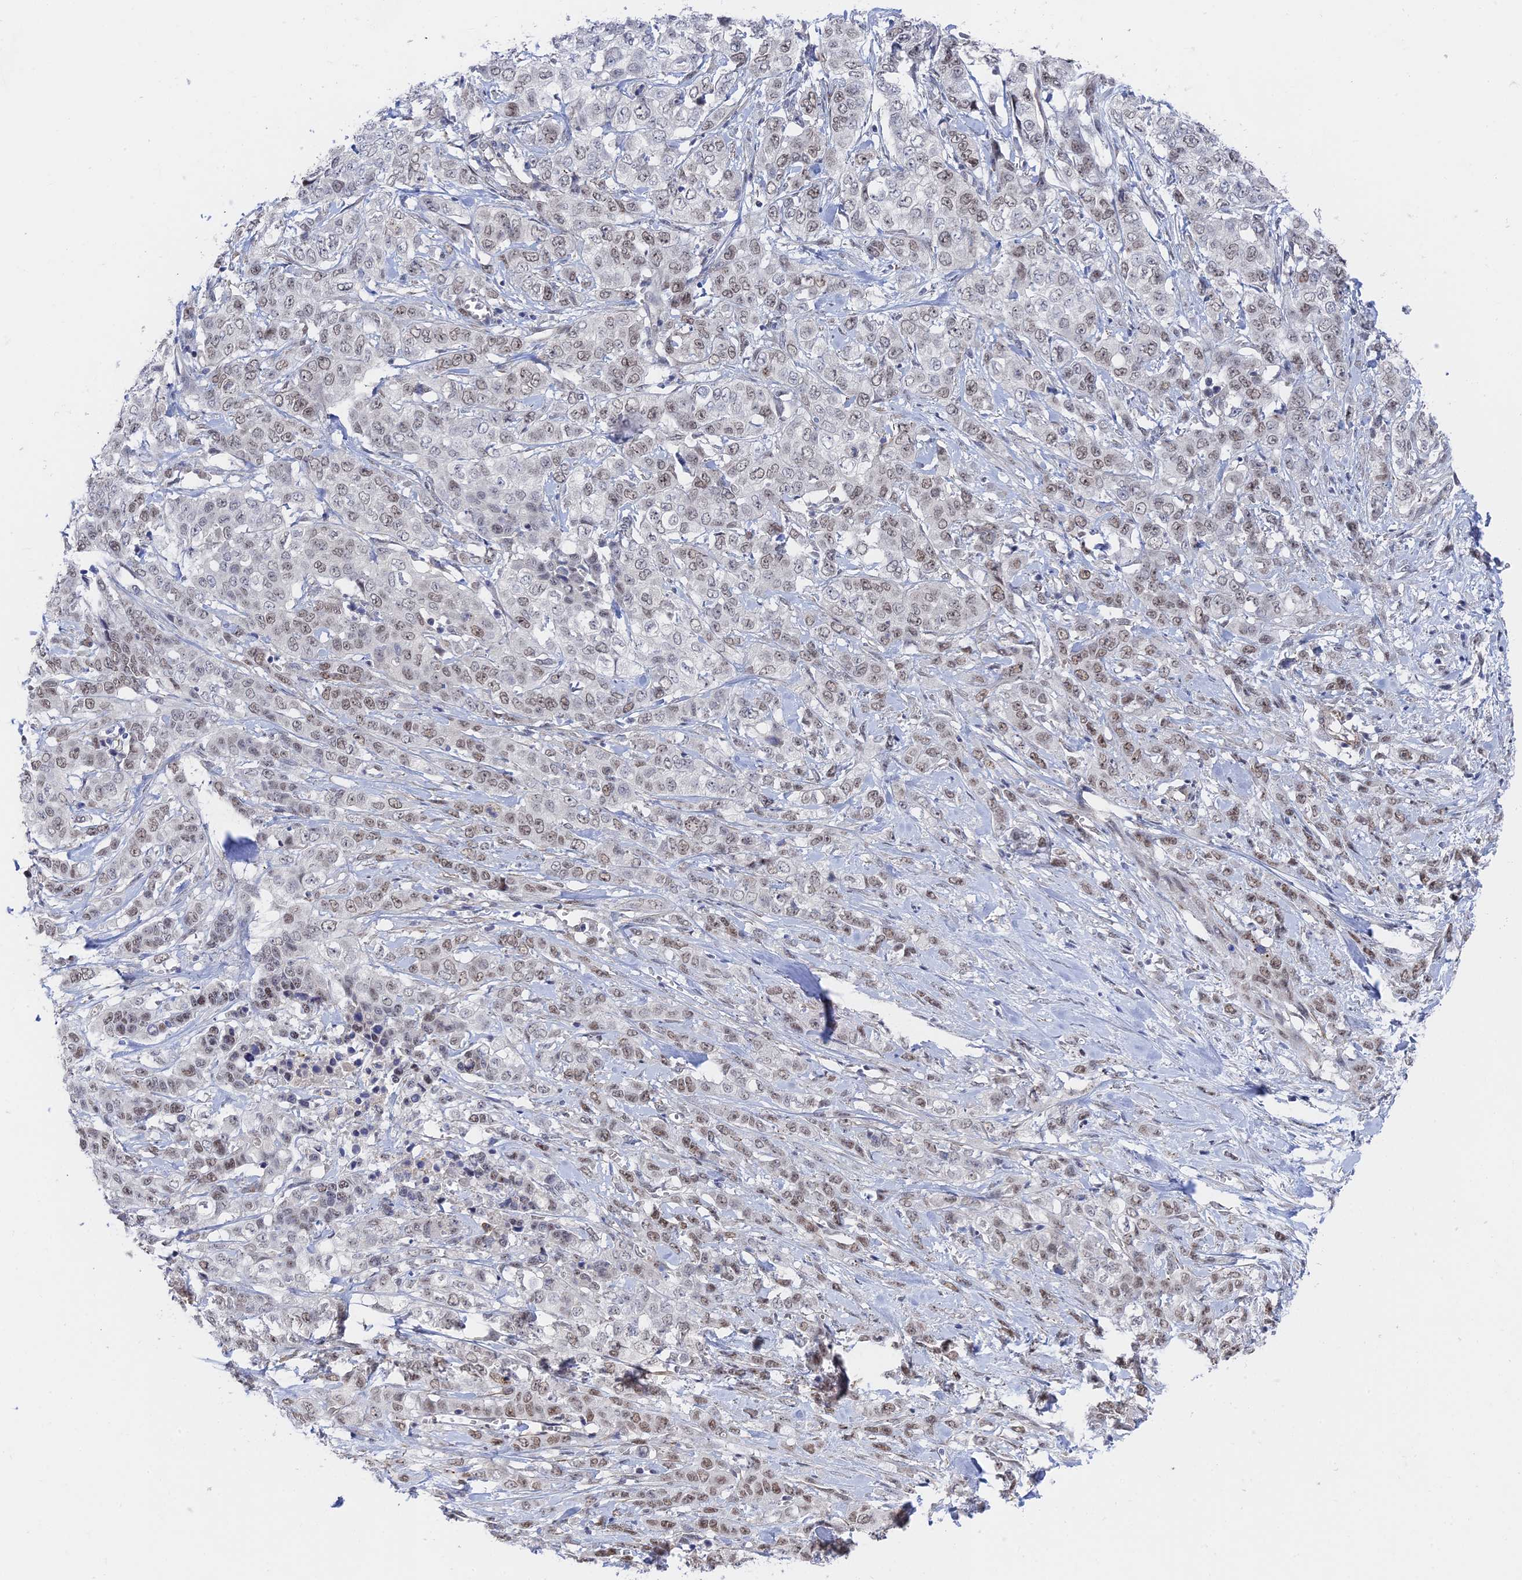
{"staining": {"intensity": "weak", "quantity": ">75%", "location": "nuclear"}, "tissue": "stomach cancer", "cell_type": "Tumor cells", "image_type": "cancer", "snomed": [{"axis": "morphology", "description": "Adenocarcinoma, NOS"}, {"axis": "topography", "description": "Stomach, upper"}], "caption": "DAB immunohistochemical staining of human stomach cancer (adenocarcinoma) displays weak nuclear protein staining in approximately >75% of tumor cells. Nuclei are stained in blue.", "gene": "CFAP92", "patient": {"sex": "male", "age": 62}}